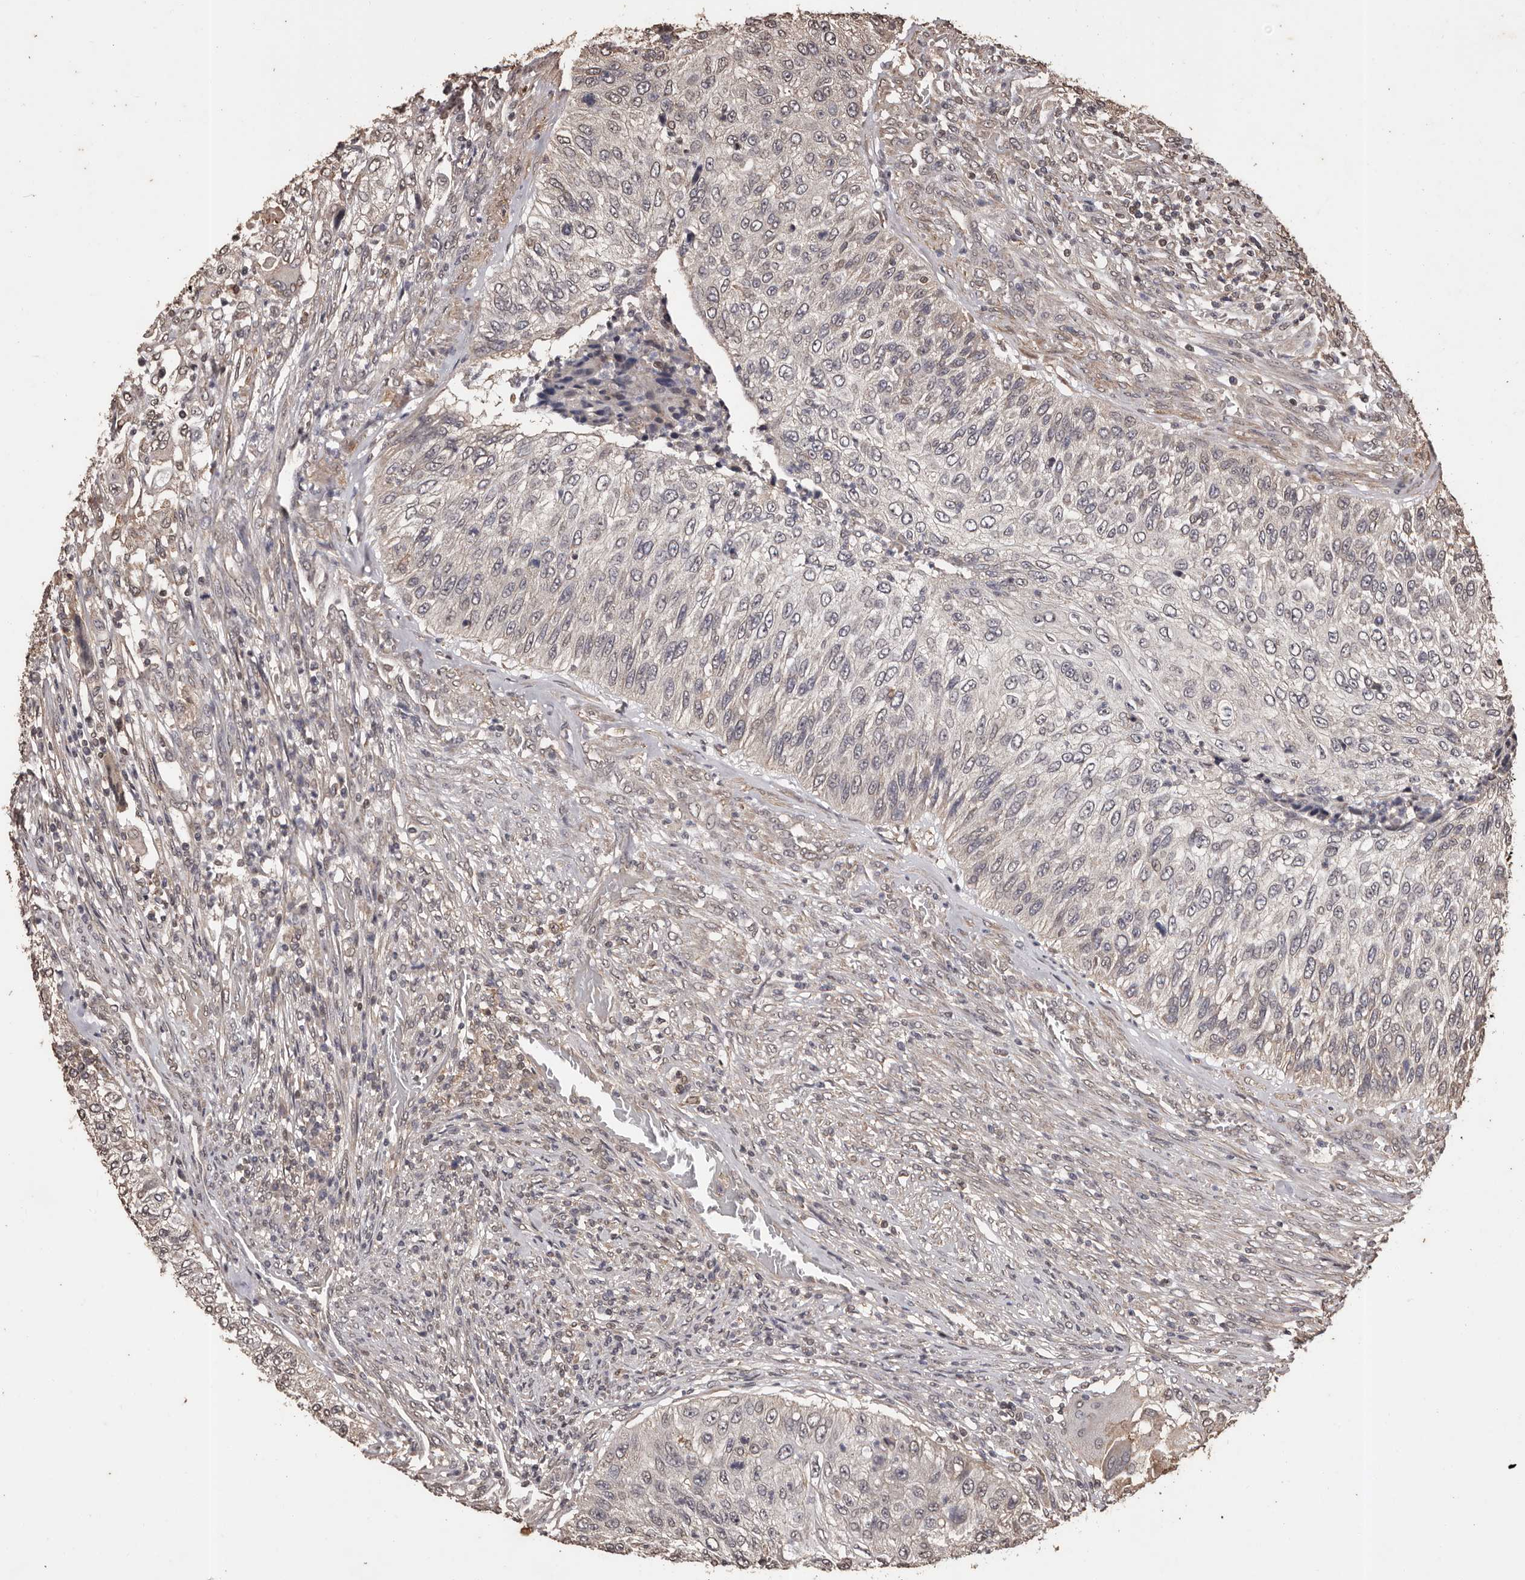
{"staining": {"intensity": "negative", "quantity": "none", "location": "none"}, "tissue": "urothelial cancer", "cell_type": "Tumor cells", "image_type": "cancer", "snomed": [{"axis": "morphology", "description": "Urothelial carcinoma, High grade"}, {"axis": "topography", "description": "Urinary bladder"}], "caption": "The micrograph shows no significant expression in tumor cells of urothelial carcinoma (high-grade).", "gene": "NAV1", "patient": {"sex": "female", "age": 60}}